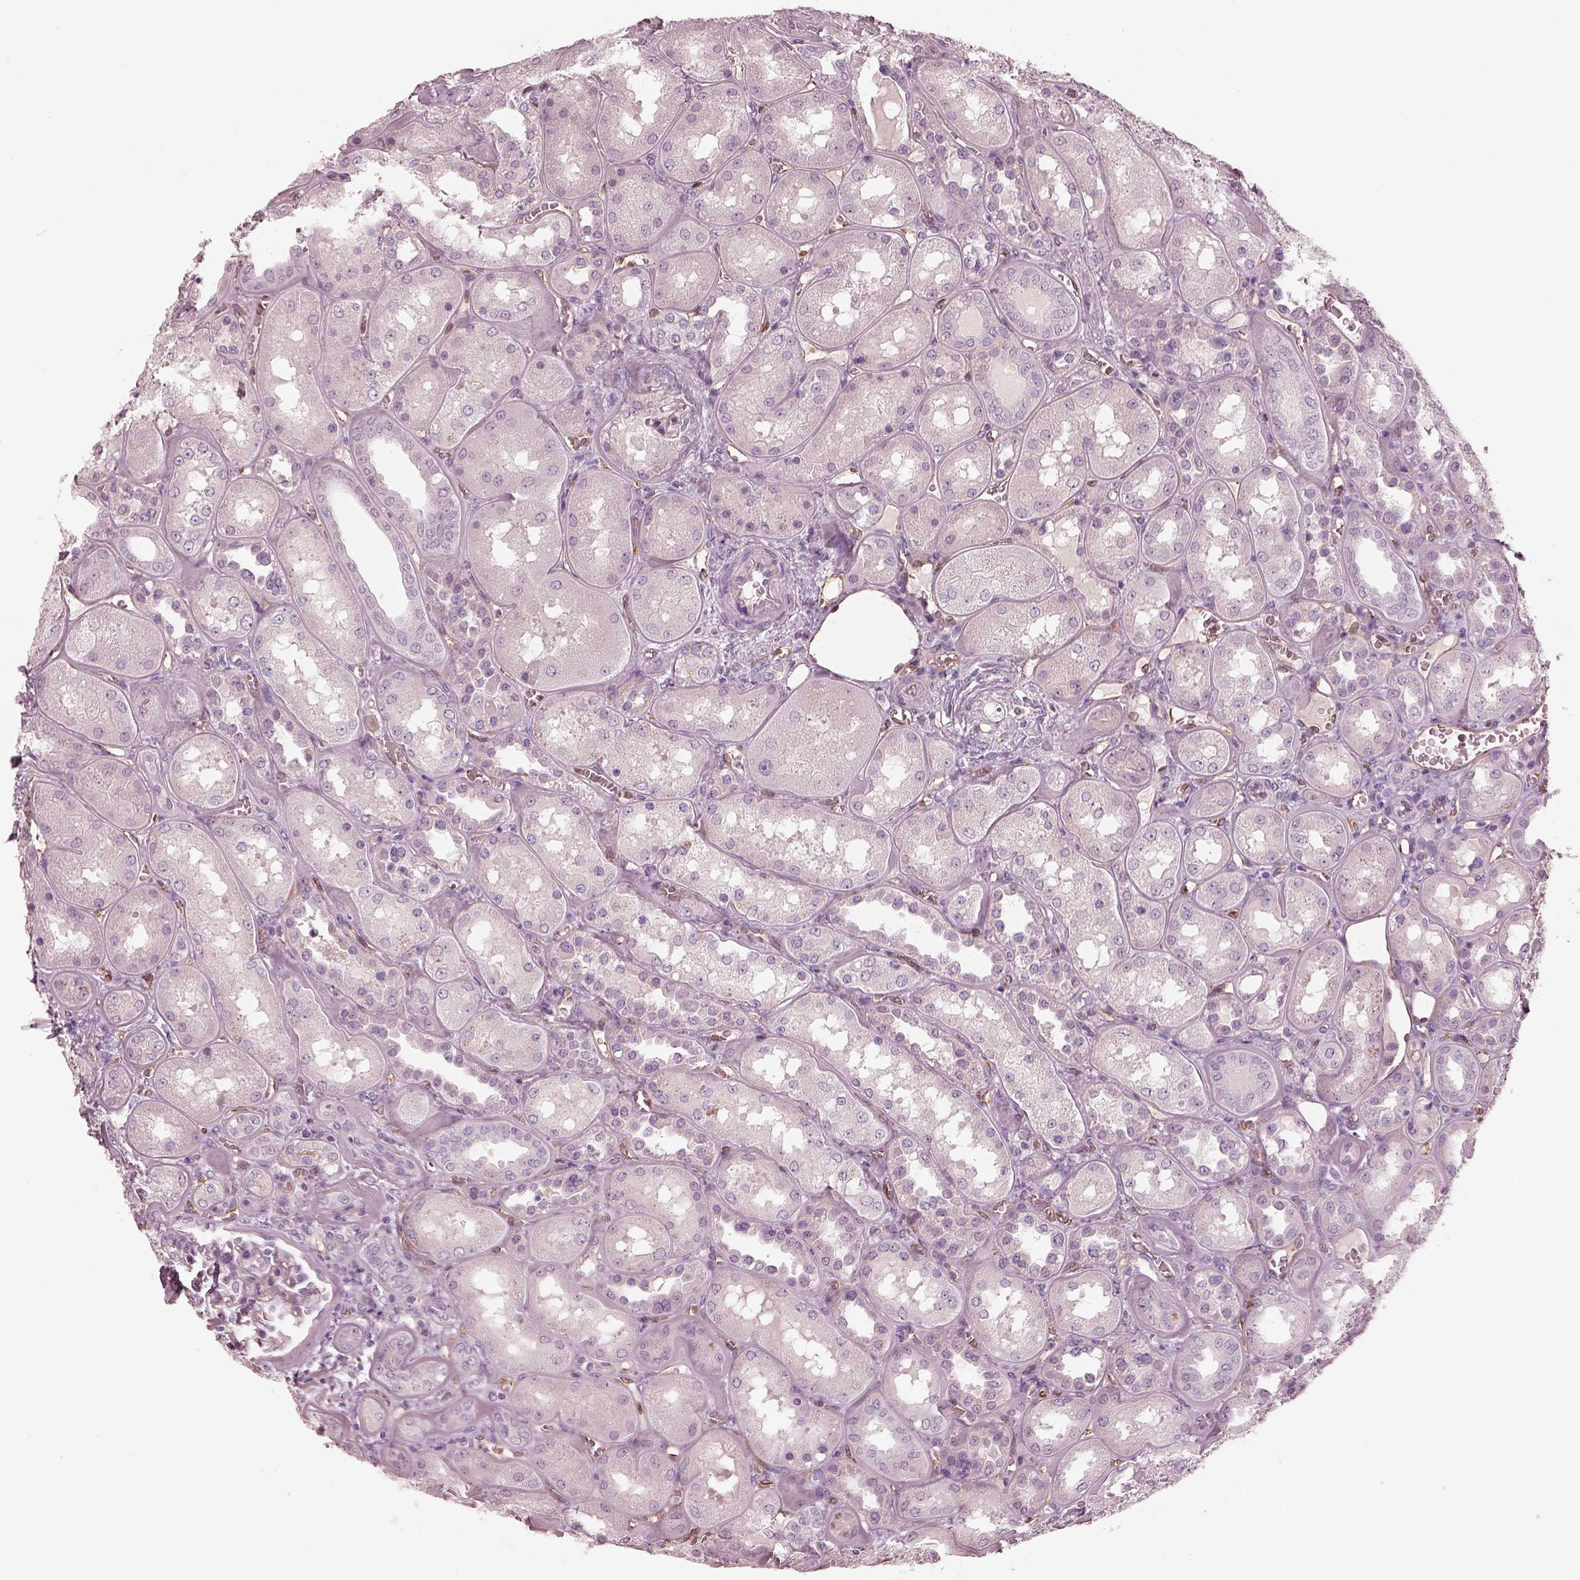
{"staining": {"intensity": "negative", "quantity": "none", "location": "none"}, "tissue": "kidney", "cell_type": "Cells in glomeruli", "image_type": "normal", "snomed": [{"axis": "morphology", "description": "Normal tissue, NOS"}, {"axis": "topography", "description": "Kidney"}], "caption": "An IHC histopathology image of normal kidney is shown. There is no staining in cells in glomeruli of kidney. The staining is performed using DAB brown chromogen with nuclei counter-stained in using hematoxylin.", "gene": "EIF4E1B", "patient": {"sex": "male", "age": 73}}